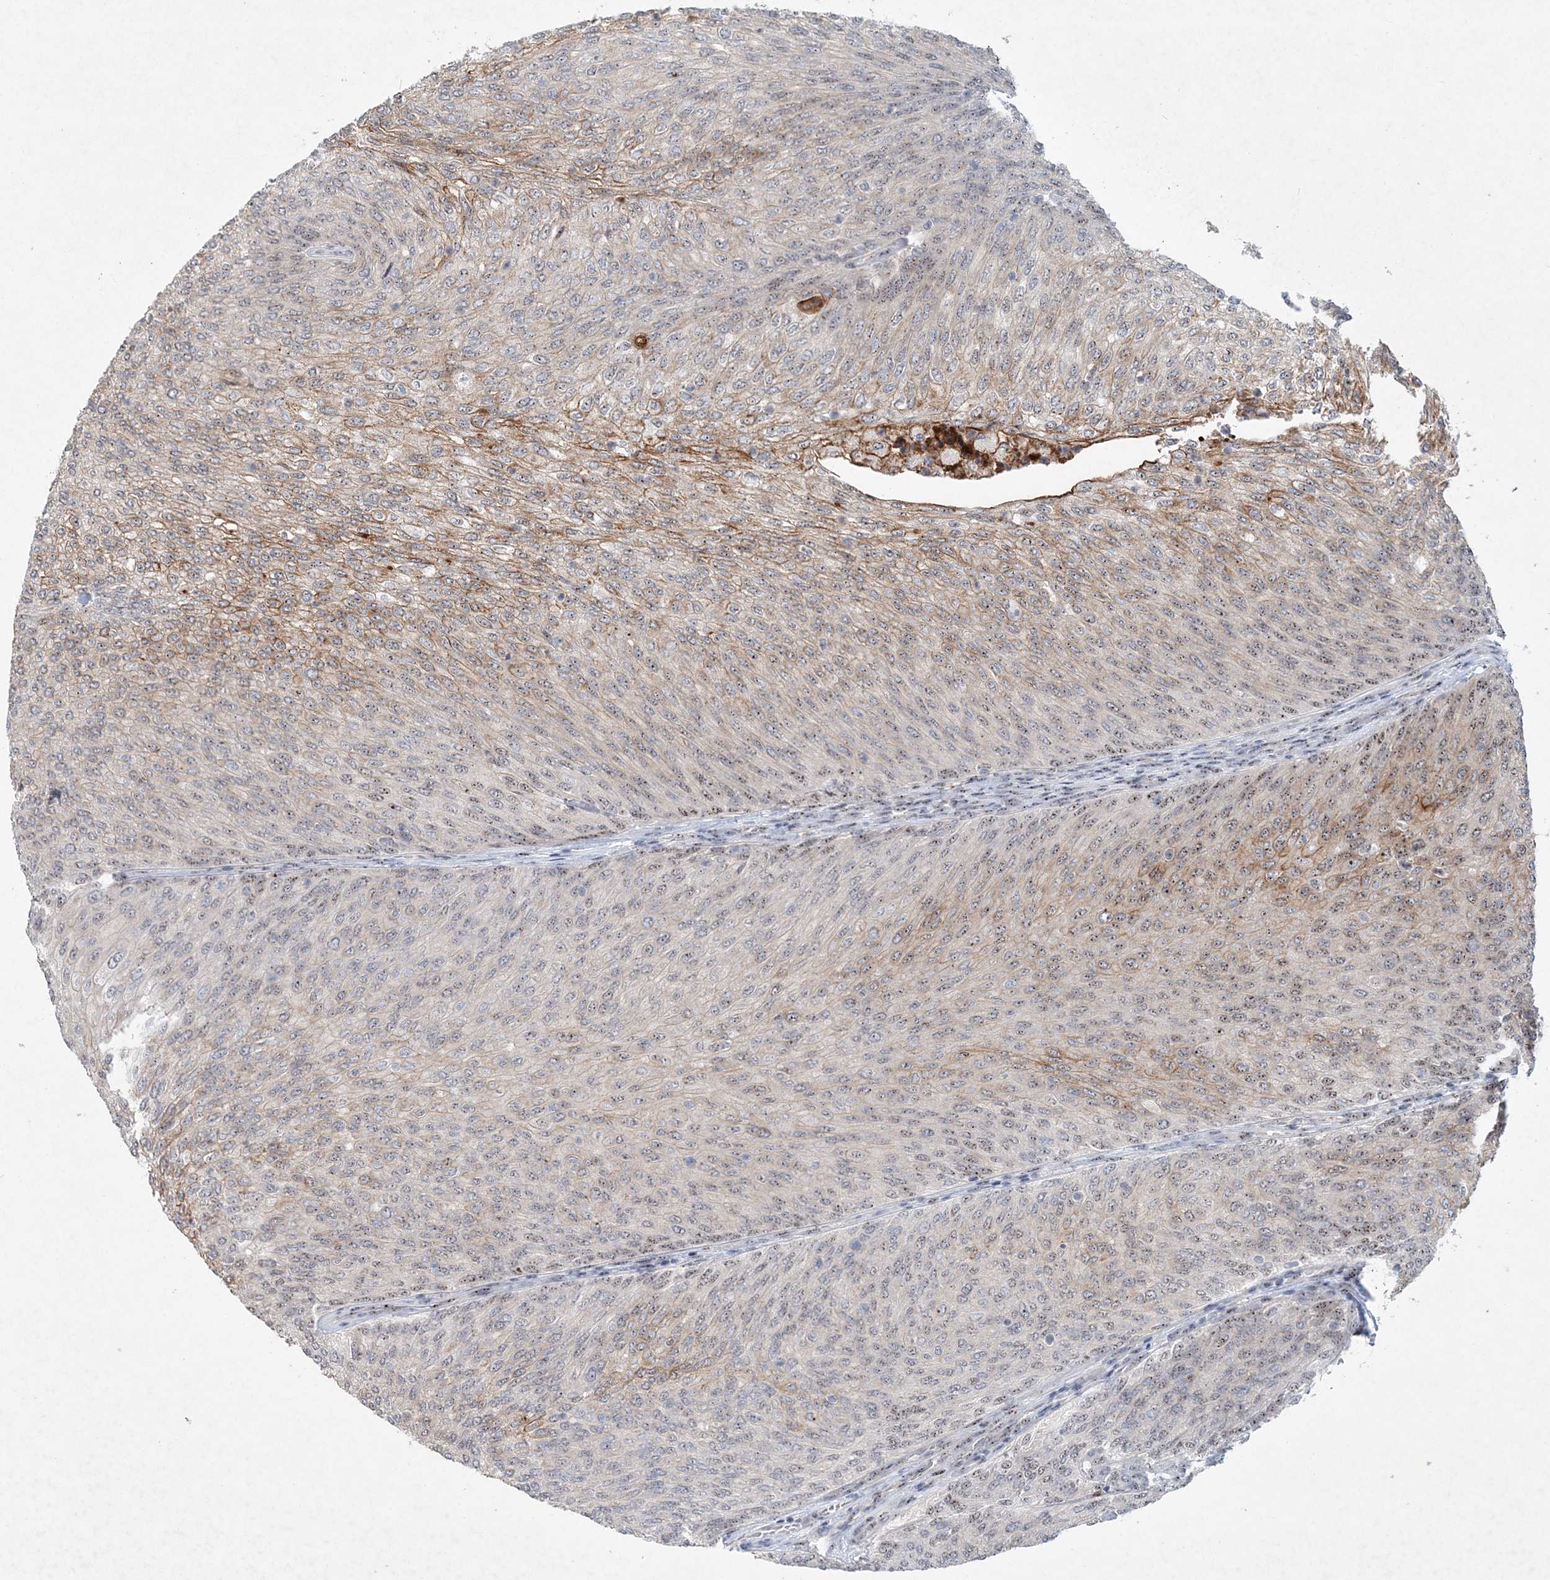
{"staining": {"intensity": "moderate", "quantity": "25%-75%", "location": "cytoplasmic/membranous"}, "tissue": "urothelial cancer", "cell_type": "Tumor cells", "image_type": "cancer", "snomed": [{"axis": "morphology", "description": "Urothelial carcinoma, Low grade"}, {"axis": "topography", "description": "Urinary bladder"}], "caption": "Moderate cytoplasmic/membranous staining is identified in about 25%-75% of tumor cells in urothelial cancer.", "gene": "GIN1", "patient": {"sex": "female", "age": 79}}